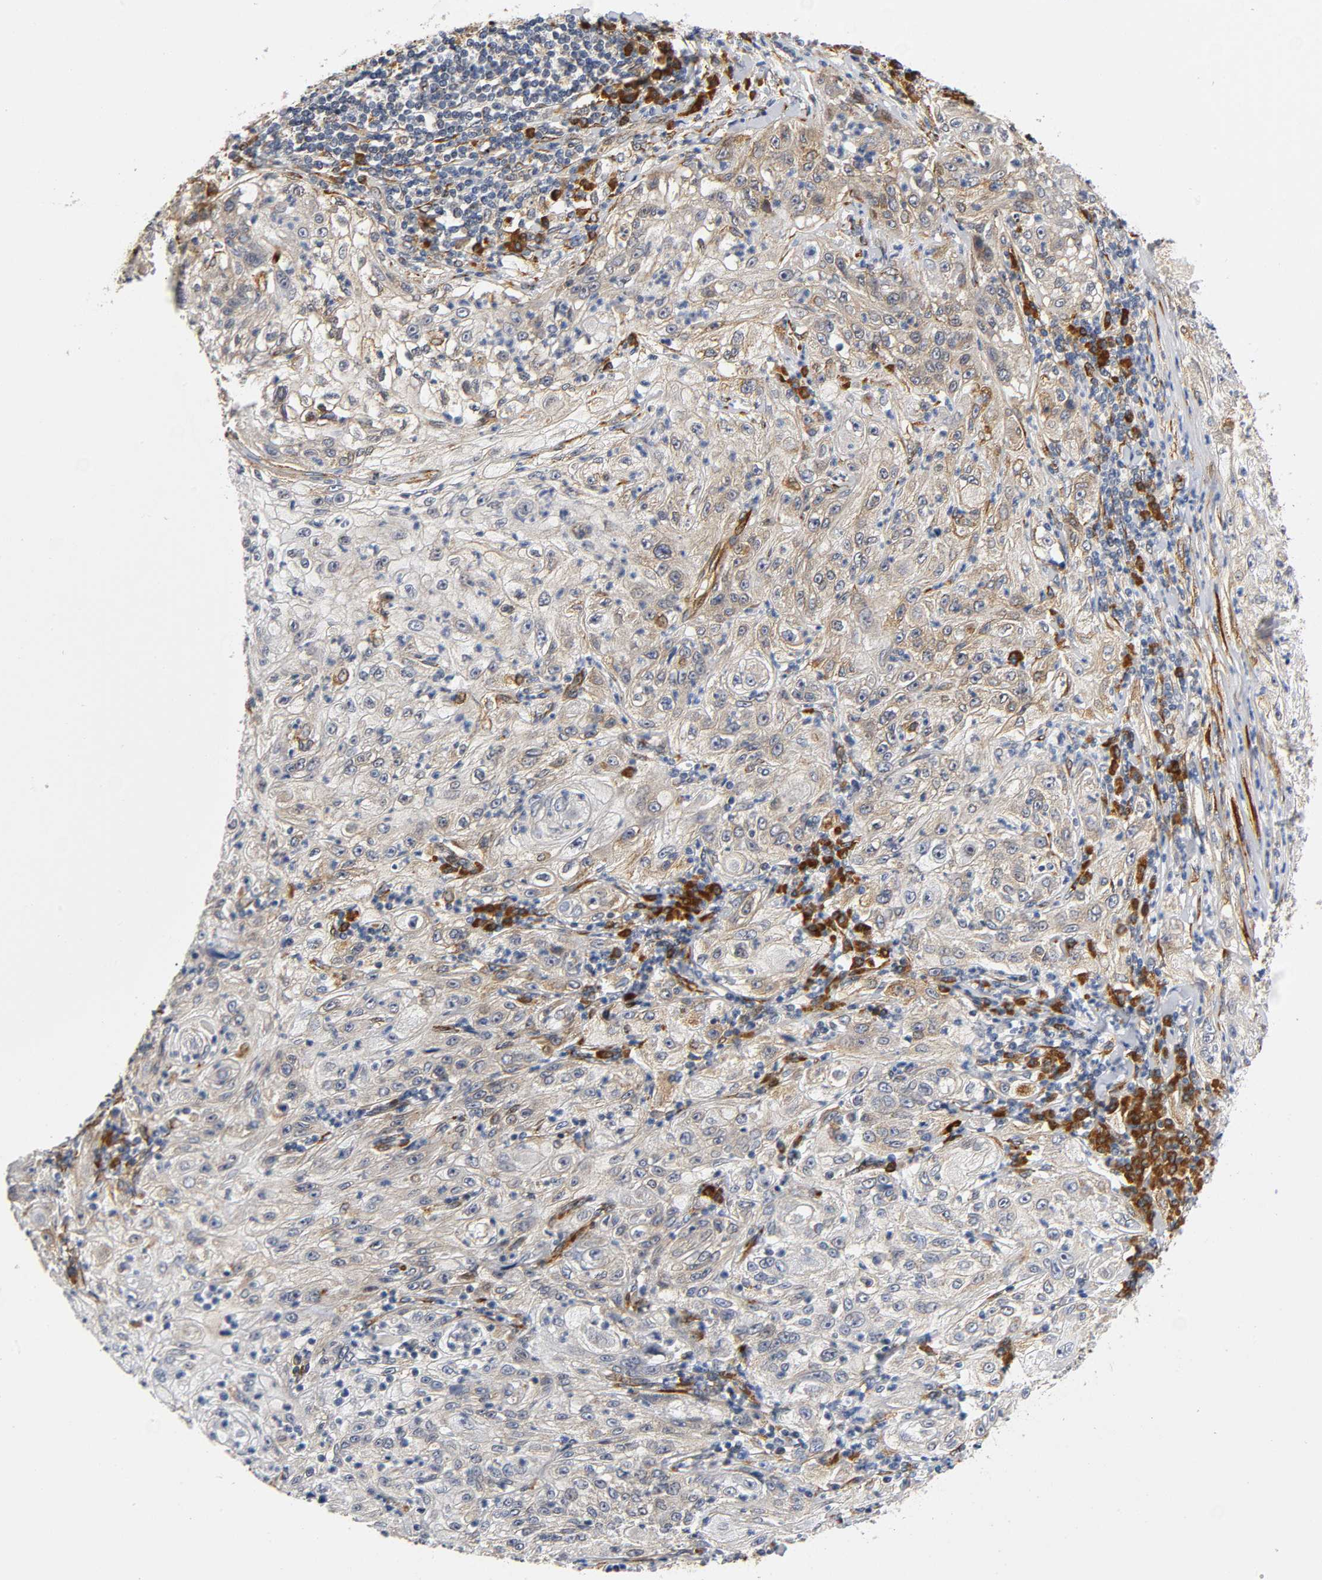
{"staining": {"intensity": "moderate", "quantity": ">75%", "location": "cytoplasmic/membranous"}, "tissue": "lung cancer", "cell_type": "Tumor cells", "image_type": "cancer", "snomed": [{"axis": "morphology", "description": "Inflammation, NOS"}, {"axis": "morphology", "description": "Squamous cell carcinoma, NOS"}, {"axis": "topography", "description": "Lymph node"}, {"axis": "topography", "description": "Soft tissue"}, {"axis": "topography", "description": "Lung"}], "caption": "Moderate cytoplasmic/membranous protein positivity is seen in approximately >75% of tumor cells in lung cancer (squamous cell carcinoma).", "gene": "SOS2", "patient": {"sex": "male", "age": 66}}